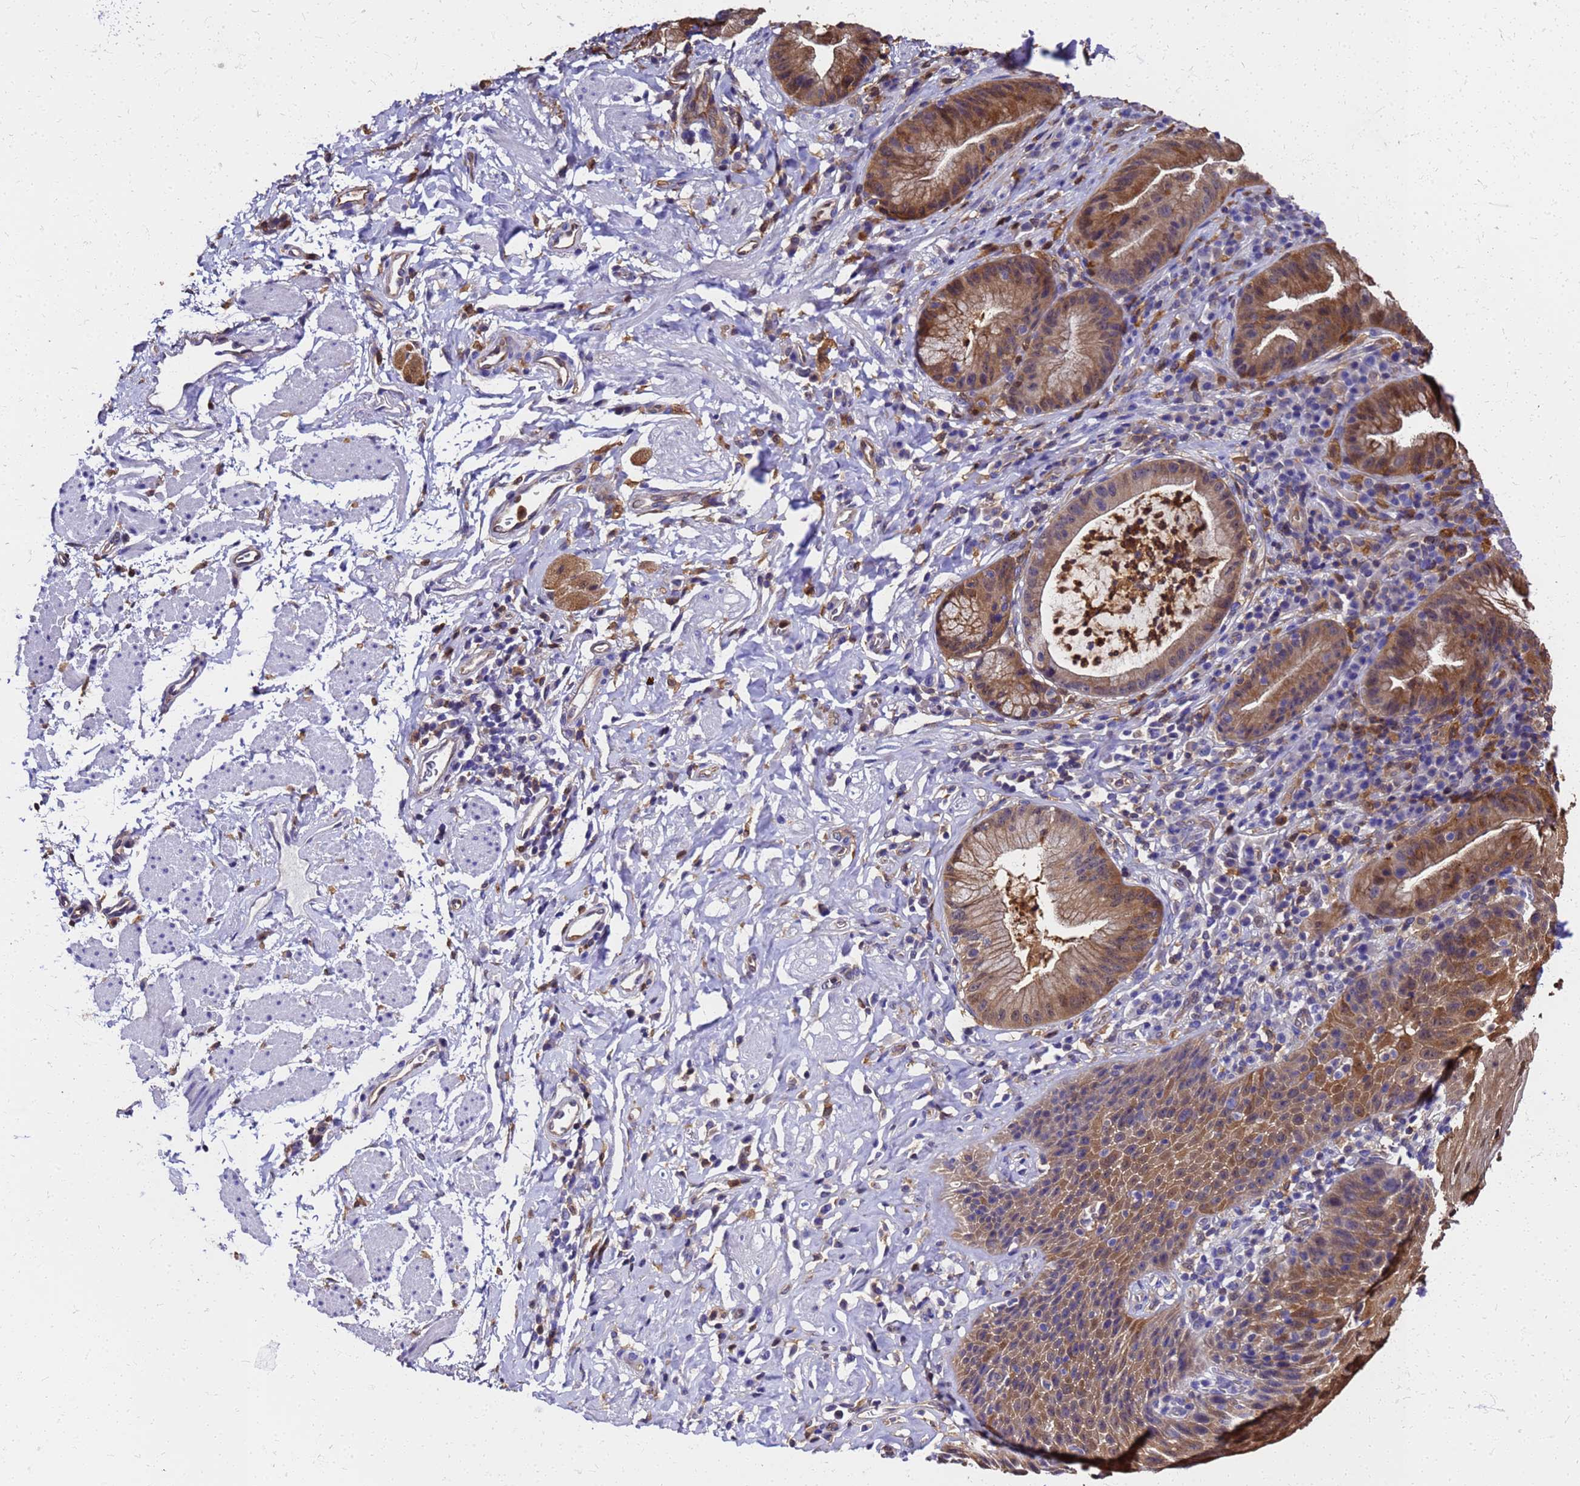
{"staining": {"intensity": "moderate", "quantity": ">75%", "location": "cytoplasmic/membranous,nuclear"}, "tissue": "esophagus", "cell_type": "Squamous epithelial cells", "image_type": "normal", "snomed": [{"axis": "morphology", "description": "Normal tissue, NOS"}, {"axis": "topography", "description": "Esophagus"}], "caption": "Immunohistochemistry staining of normal esophagus, which shows medium levels of moderate cytoplasmic/membranous,nuclear staining in about >75% of squamous epithelial cells indicating moderate cytoplasmic/membranous,nuclear protein positivity. The staining was performed using DAB (3,3'-diaminobenzidine) (brown) for protein detection and nuclei were counterstained in hematoxylin (blue).", "gene": "S100A11", "patient": {"sex": "female", "age": 61}}